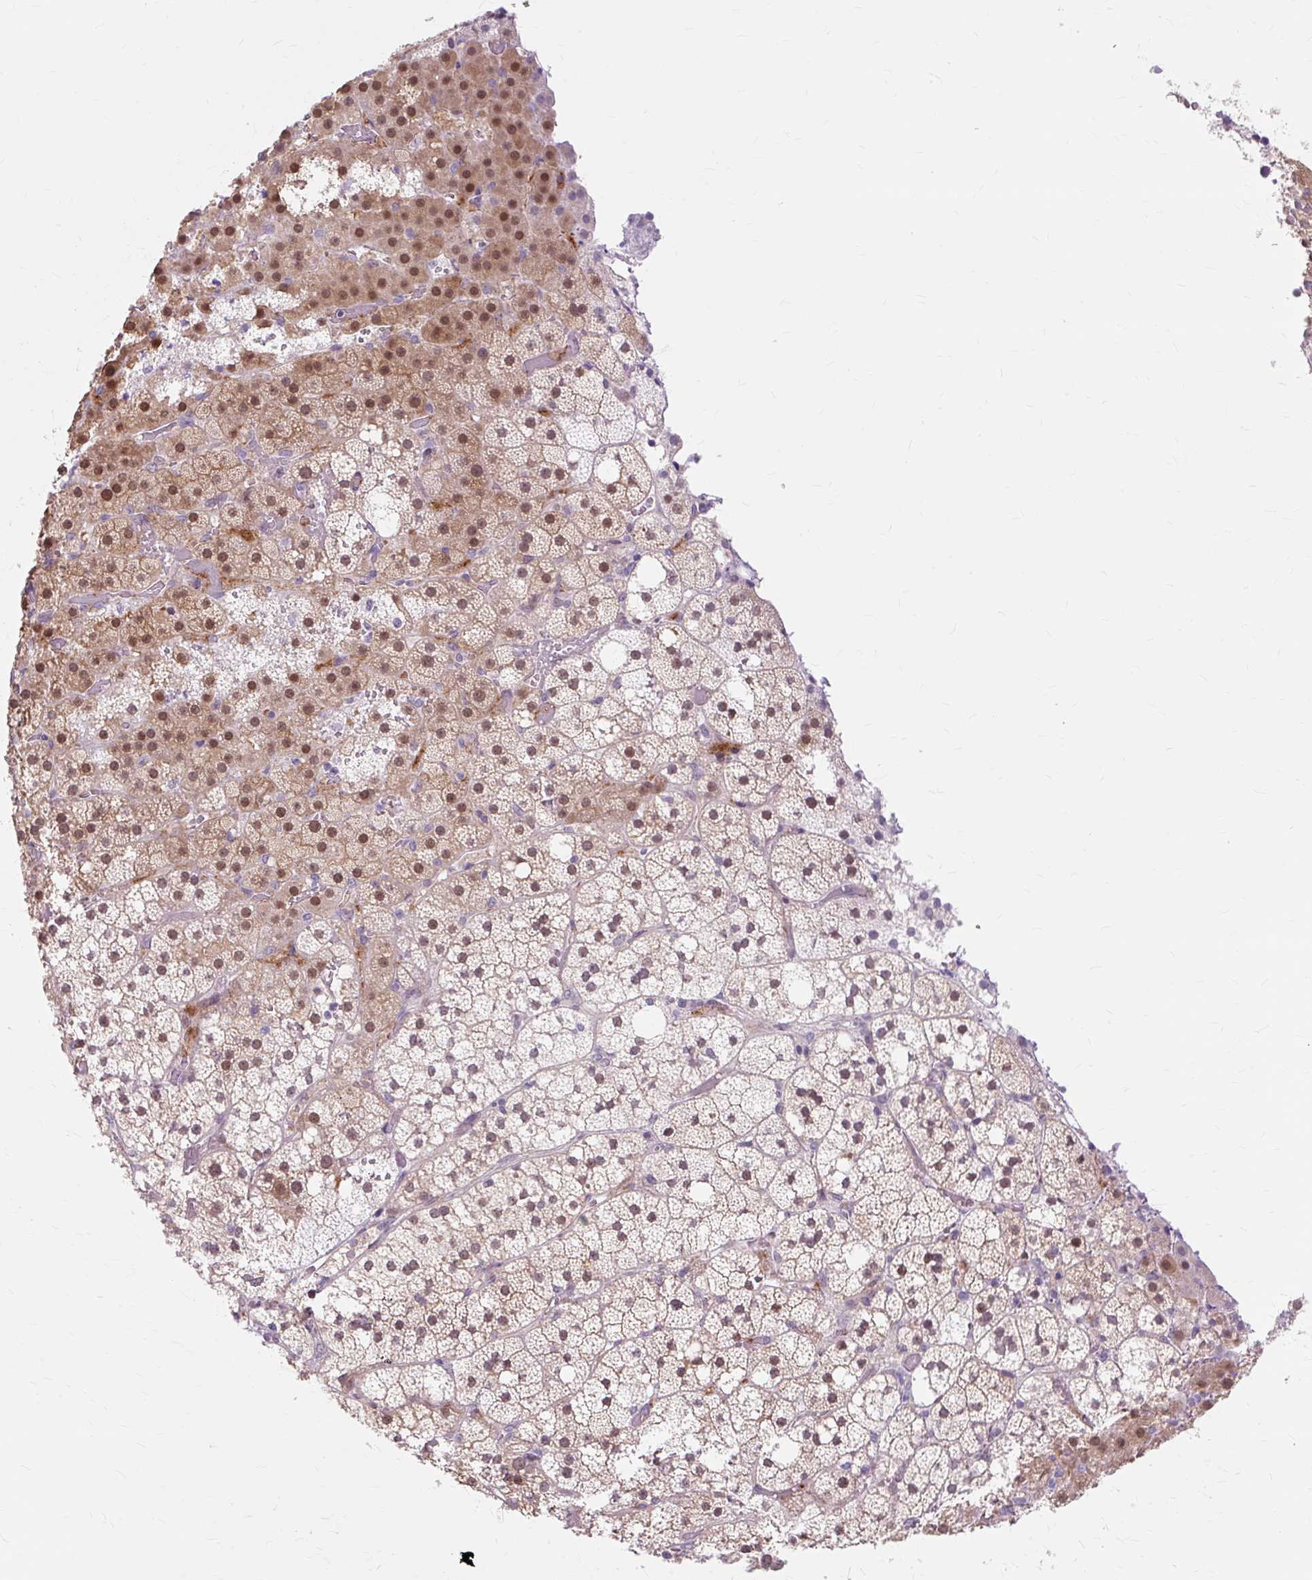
{"staining": {"intensity": "moderate", "quantity": "25%-75%", "location": "cytoplasmic/membranous,nuclear"}, "tissue": "adrenal gland", "cell_type": "Glandular cells", "image_type": "normal", "snomed": [{"axis": "morphology", "description": "Normal tissue, NOS"}, {"axis": "topography", "description": "Adrenal gland"}], "caption": "Immunohistochemistry of unremarkable human adrenal gland displays medium levels of moderate cytoplasmic/membranous,nuclear positivity in about 25%-75% of glandular cells. Using DAB (brown) and hematoxylin (blue) stains, captured at high magnification using brightfield microscopy.", "gene": "ZNF35", "patient": {"sex": "male", "age": 53}}